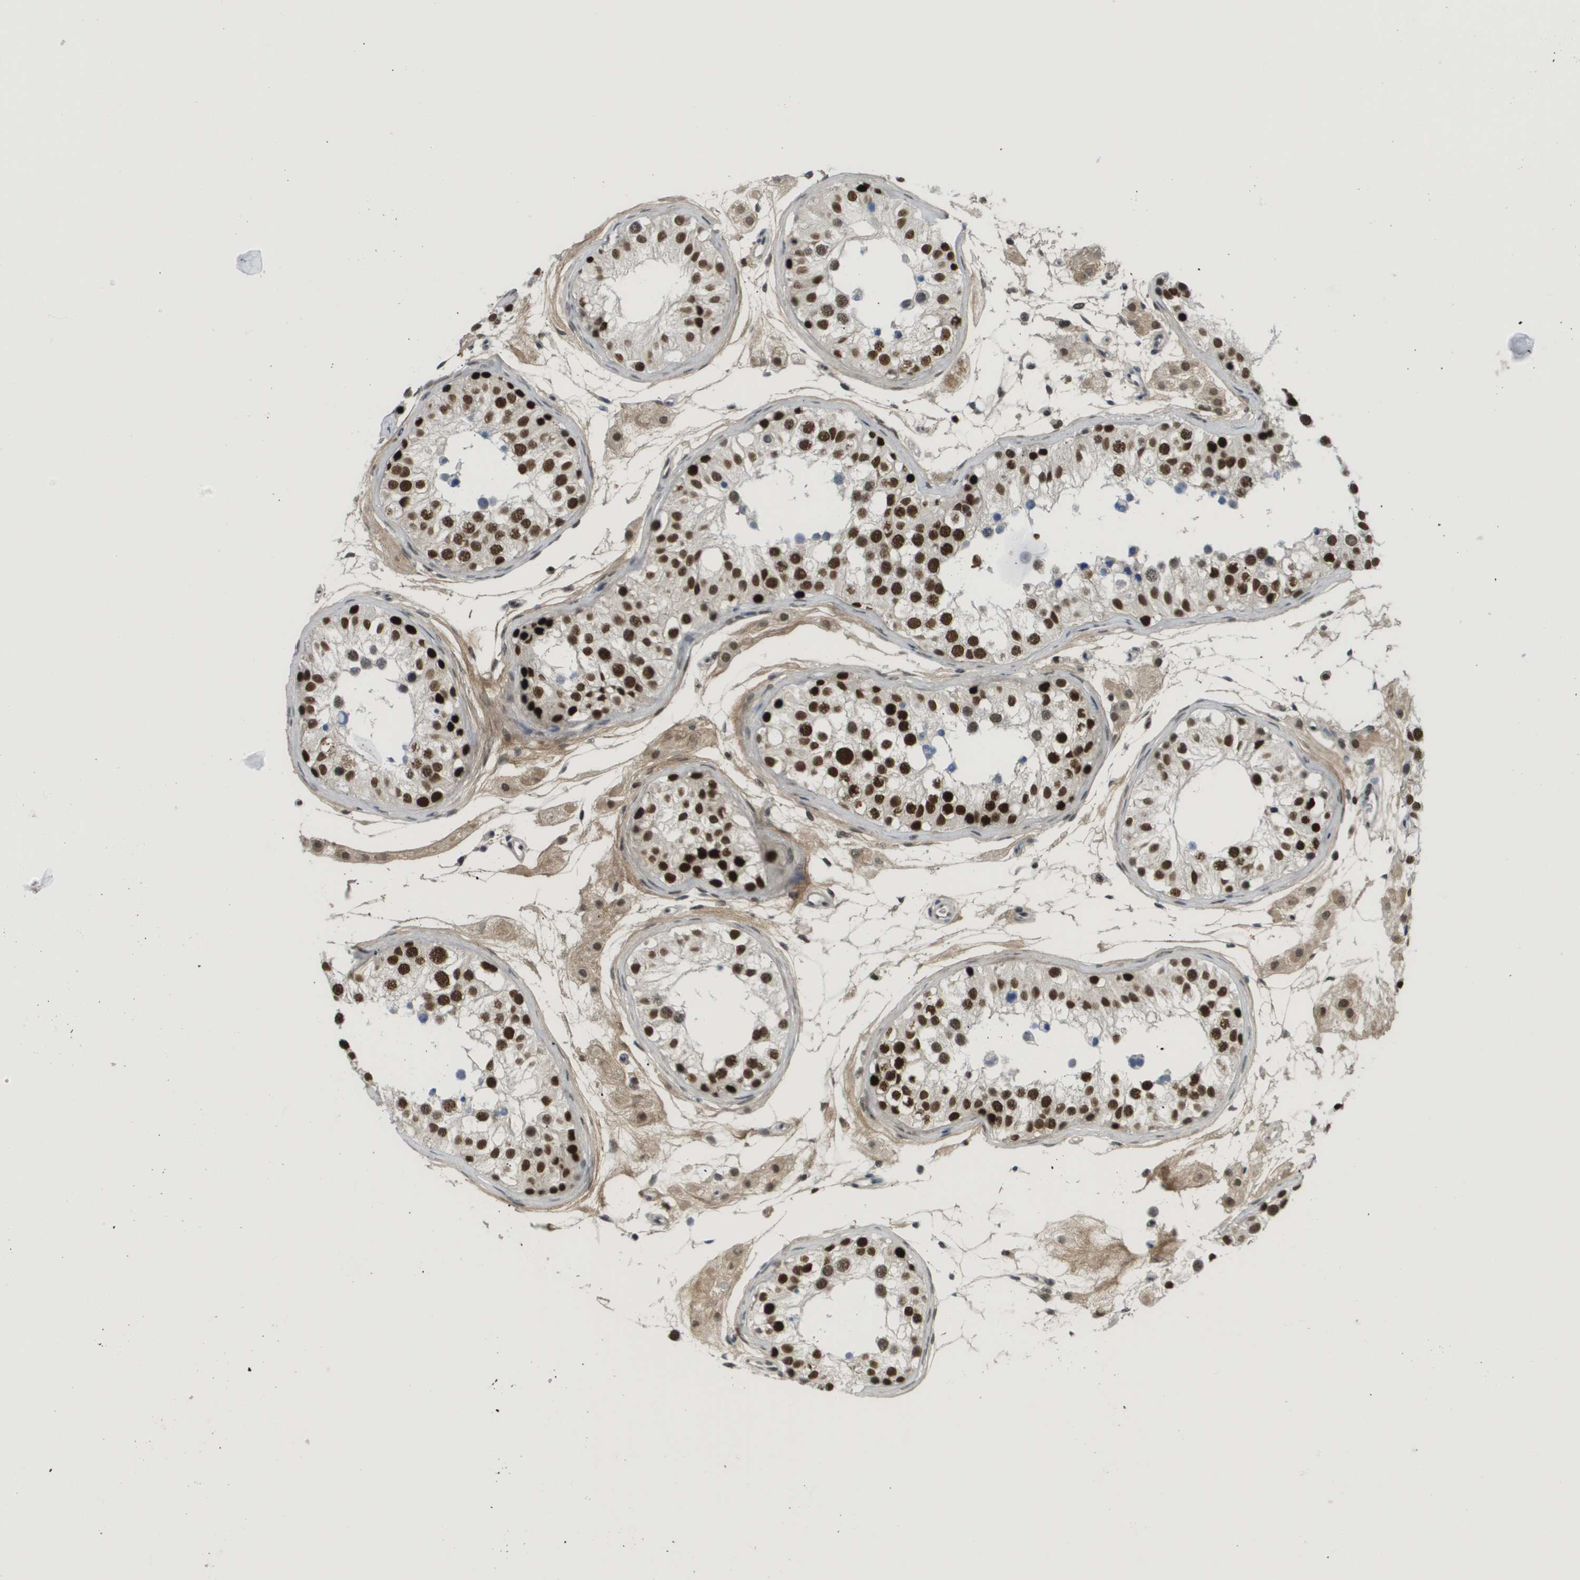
{"staining": {"intensity": "strong", "quantity": "25%-75%", "location": "nuclear"}, "tissue": "testis", "cell_type": "Cells in seminiferous ducts", "image_type": "normal", "snomed": [{"axis": "morphology", "description": "Normal tissue, NOS"}, {"axis": "morphology", "description": "Adenocarcinoma, metastatic, NOS"}, {"axis": "topography", "description": "Testis"}], "caption": "Immunohistochemical staining of normal testis exhibits high levels of strong nuclear positivity in about 25%-75% of cells in seminiferous ducts.", "gene": "SMARCAD1", "patient": {"sex": "male", "age": 26}}